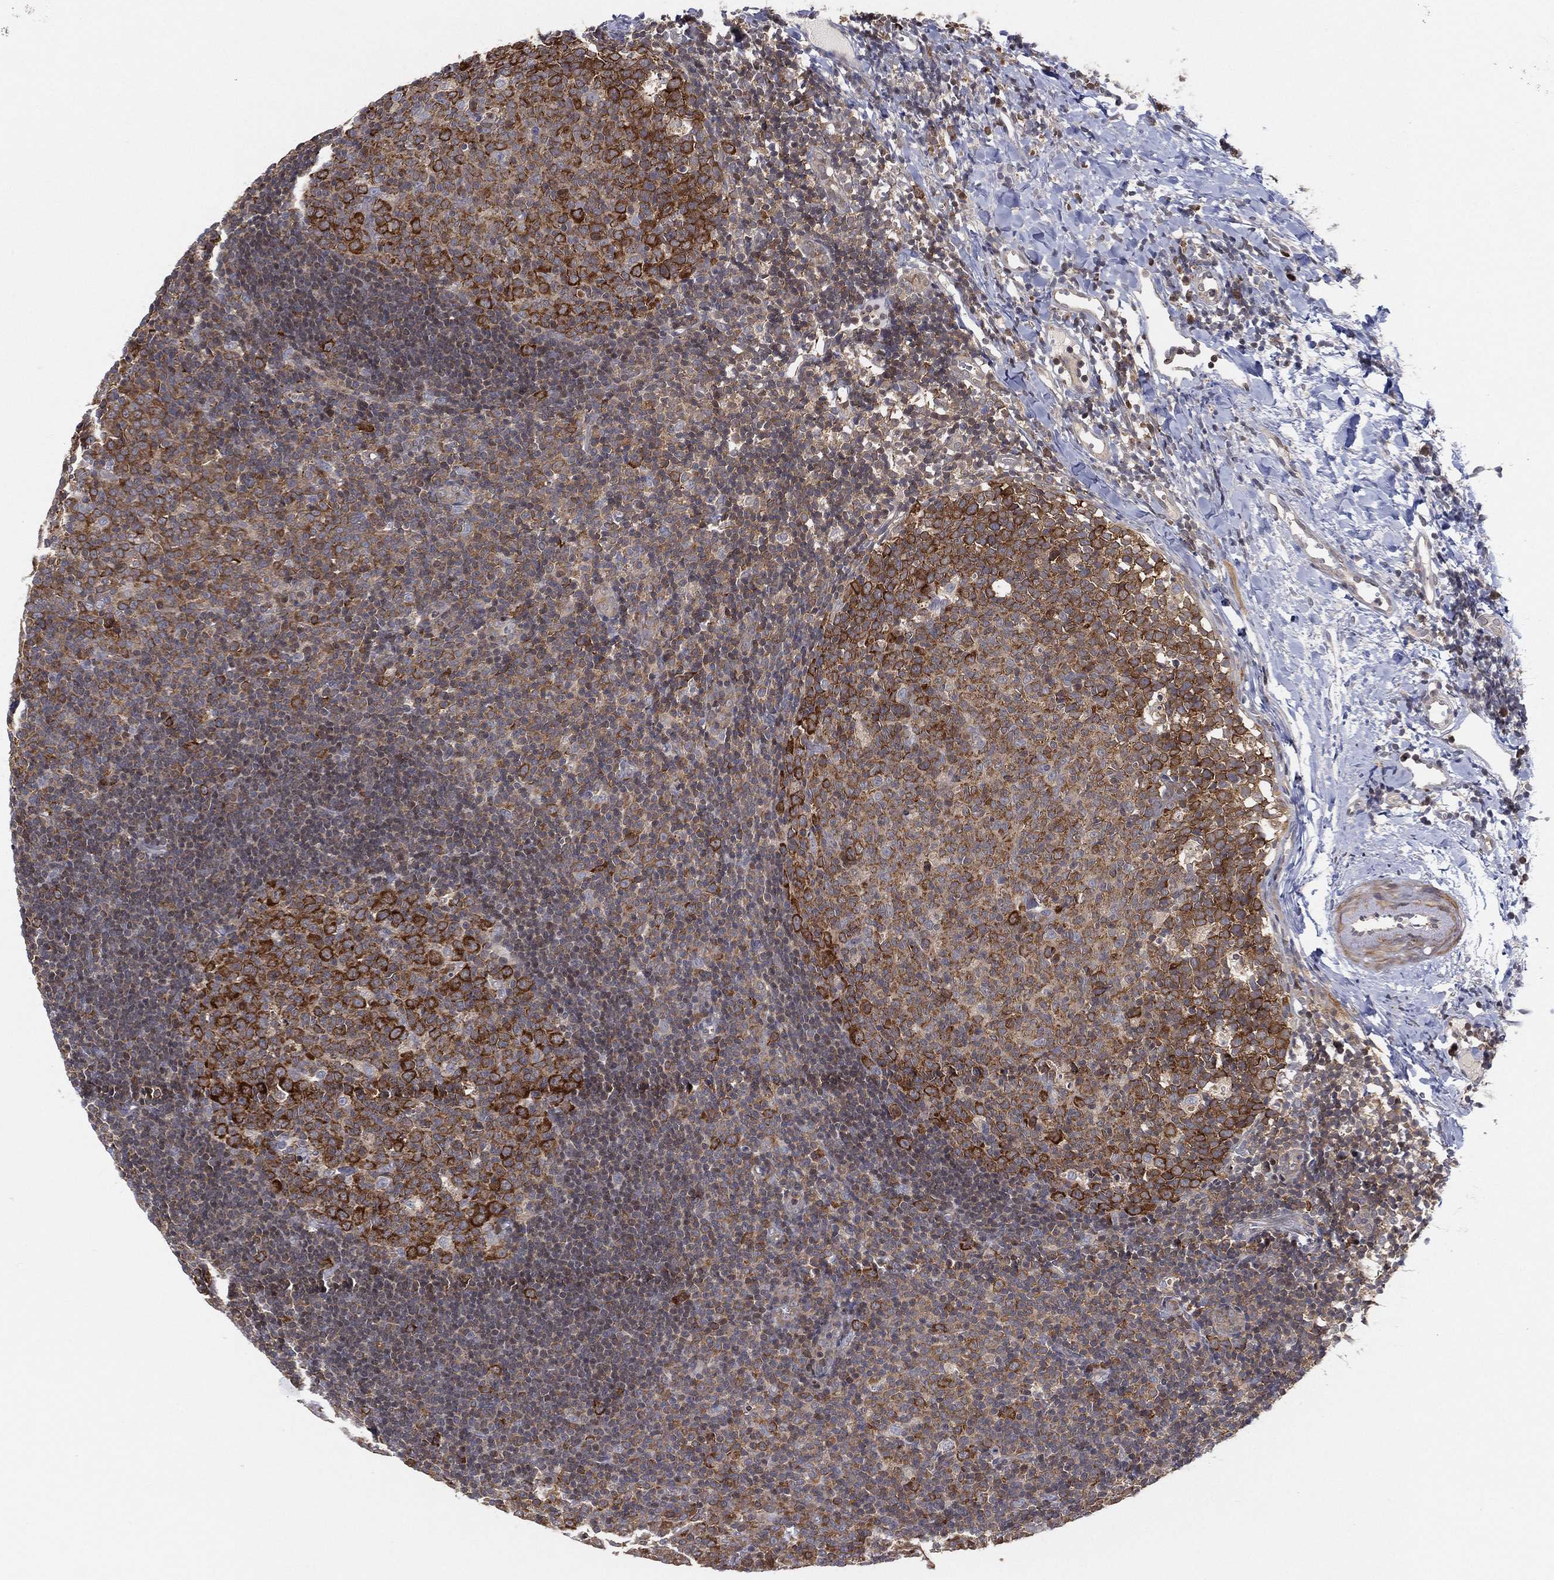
{"staining": {"intensity": "strong", "quantity": "<25%", "location": "cytoplasmic/membranous"}, "tissue": "tonsil", "cell_type": "Germinal center cells", "image_type": "normal", "snomed": [{"axis": "morphology", "description": "Normal tissue, NOS"}, {"axis": "topography", "description": "Tonsil"}], "caption": "The photomicrograph displays a brown stain indicating the presence of a protein in the cytoplasmic/membranous of germinal center cells in tonsil.", "gene": "TMTC4", "patient": {"sex": "female", "age": 13}}